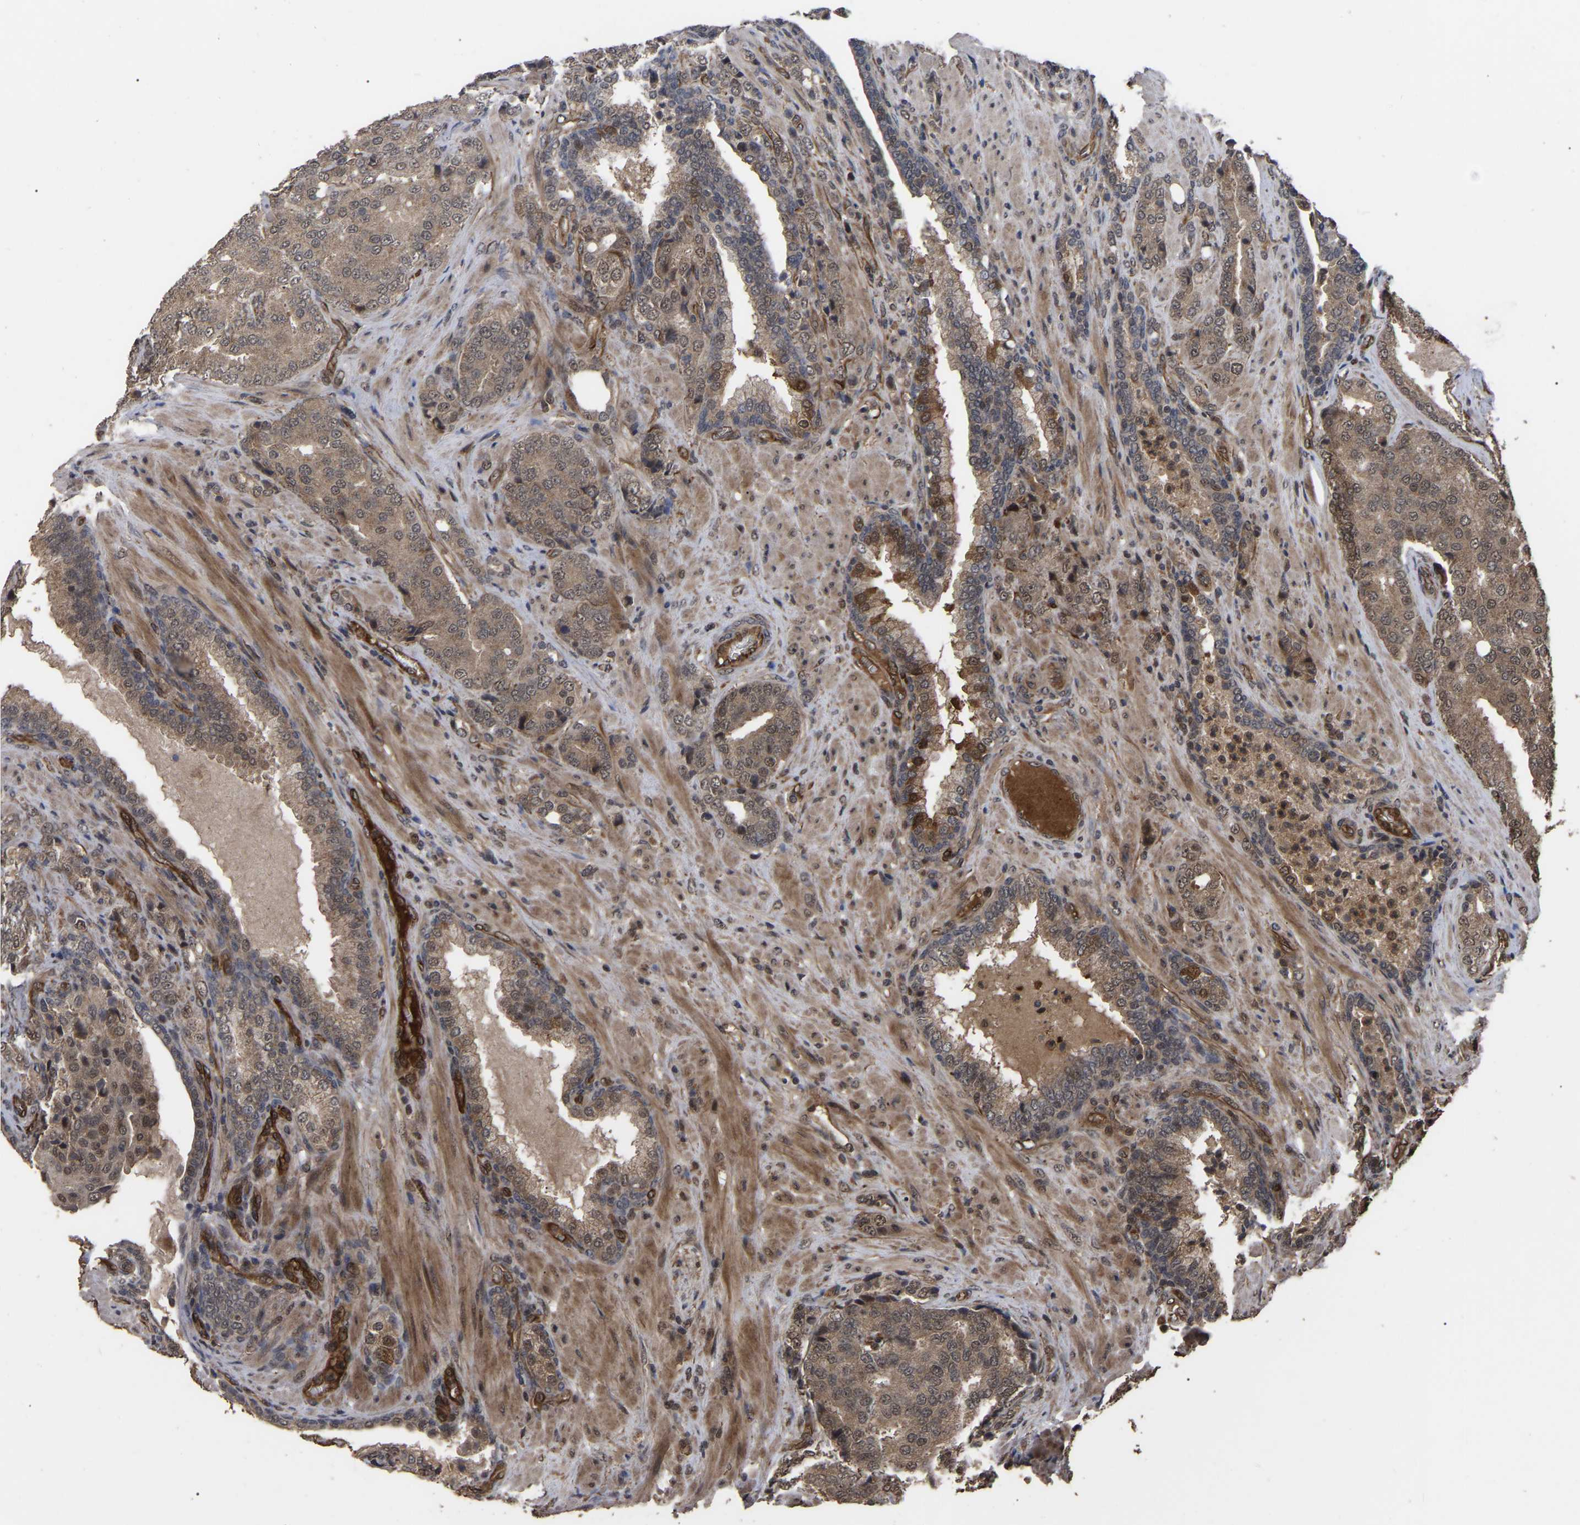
{"staining": {"intensity": "moderate", "quantity": ">75%", "location": "cytoplasmic/membranous"}, "tissue": "prostate cancer", "cell_type": "Tumor cells", "image_type": "cancer", "snomed": [{"axis": "morphology", "description": "Adenocarcinoma, High grade"}, {"axis": "topography", "description": "Prostate"}], "caption": "Protein staining by immunohistochemistry (IHC) demonstrates moderate cytoplasmic/membranous expression in approximately >75% of tumor cells in prostate cancer.", "gene": "FAM161B", "patient": {"sex": "male", "age": 50}}